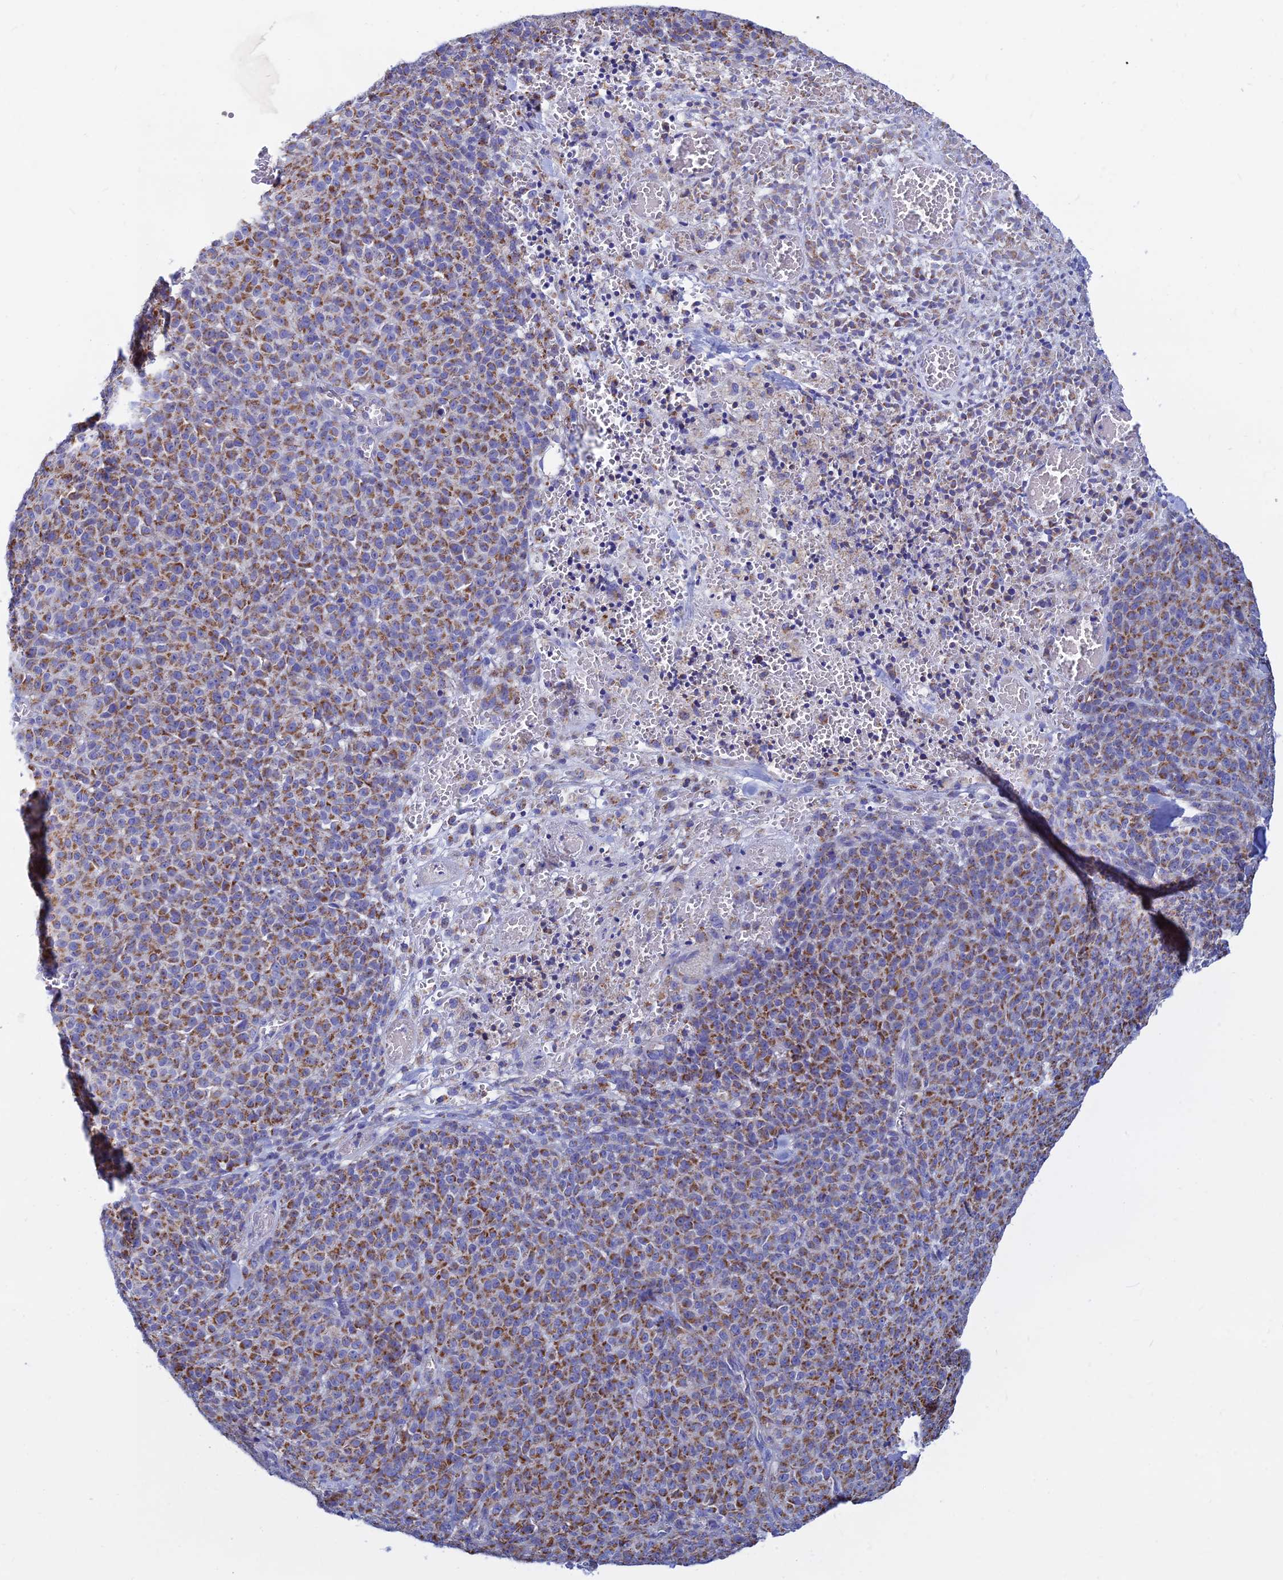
{"staining": {"intensity": "moderate", "quantity": ">75%", "location": "cytoplasmic/membranous"}, "tissue": "melanoma", "cell_type": "Tumor cells", "image_type": "cancer", "snomed": [{"axis": "morphology", "description": "Normal tissue, NOS"}, {"axis": "morphology", "description": "Malignant melanoma, NOS"}, {"axis": "topography", "description": "Skin"}], "caption": "Approximately >75% of tumor cells in melanoma display moderate cytoplasmic/membranous protein expression as visualized by brown immunohistochemical staining.", "gene": "MGST1", "patient": {"sex": "female", "age": 34}}